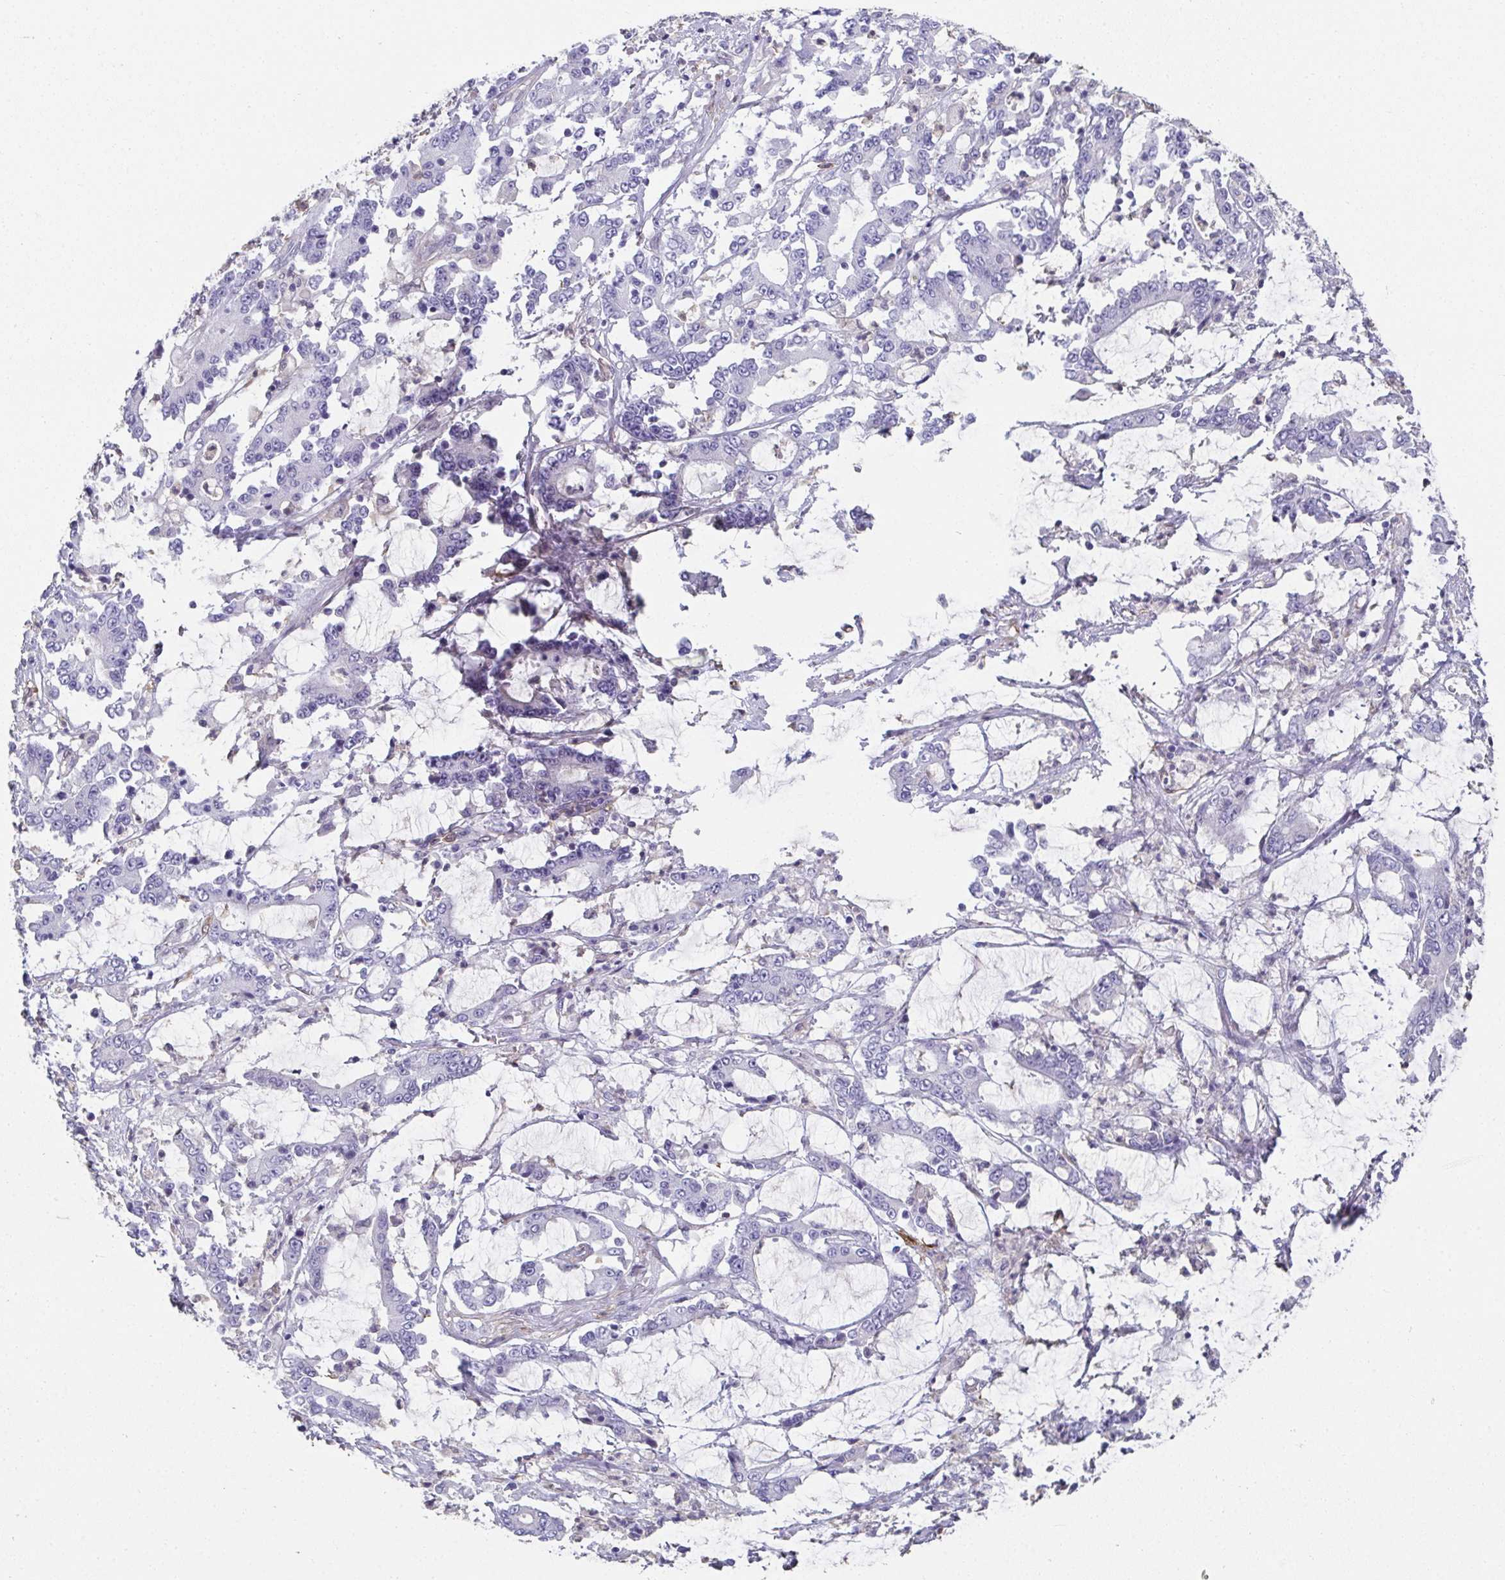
{"staining": {"intensity": "negative", "quantity": "none", "location": "none"}, "tissue": "stomach cancer", "cell_type": "Tumor cells", "image_type": "cancer", "snomed": [{"axis": "morphology", "description": "Adenocarcinoma, NOS"}, {"axis": "topography", "description": "Stomach, upper"}], "caption": "DAB immunohistochemical staining of stomach adenocarcinoma displays no significant positivity in tumor cells. The staining was performed using DAB to visualize the protein expression in brown, while the nuclei were stained in blue with hematoxylin (Magnification: 20x).", "gene": "RBP1", "patient": {"sex": "male", "age": 68}}